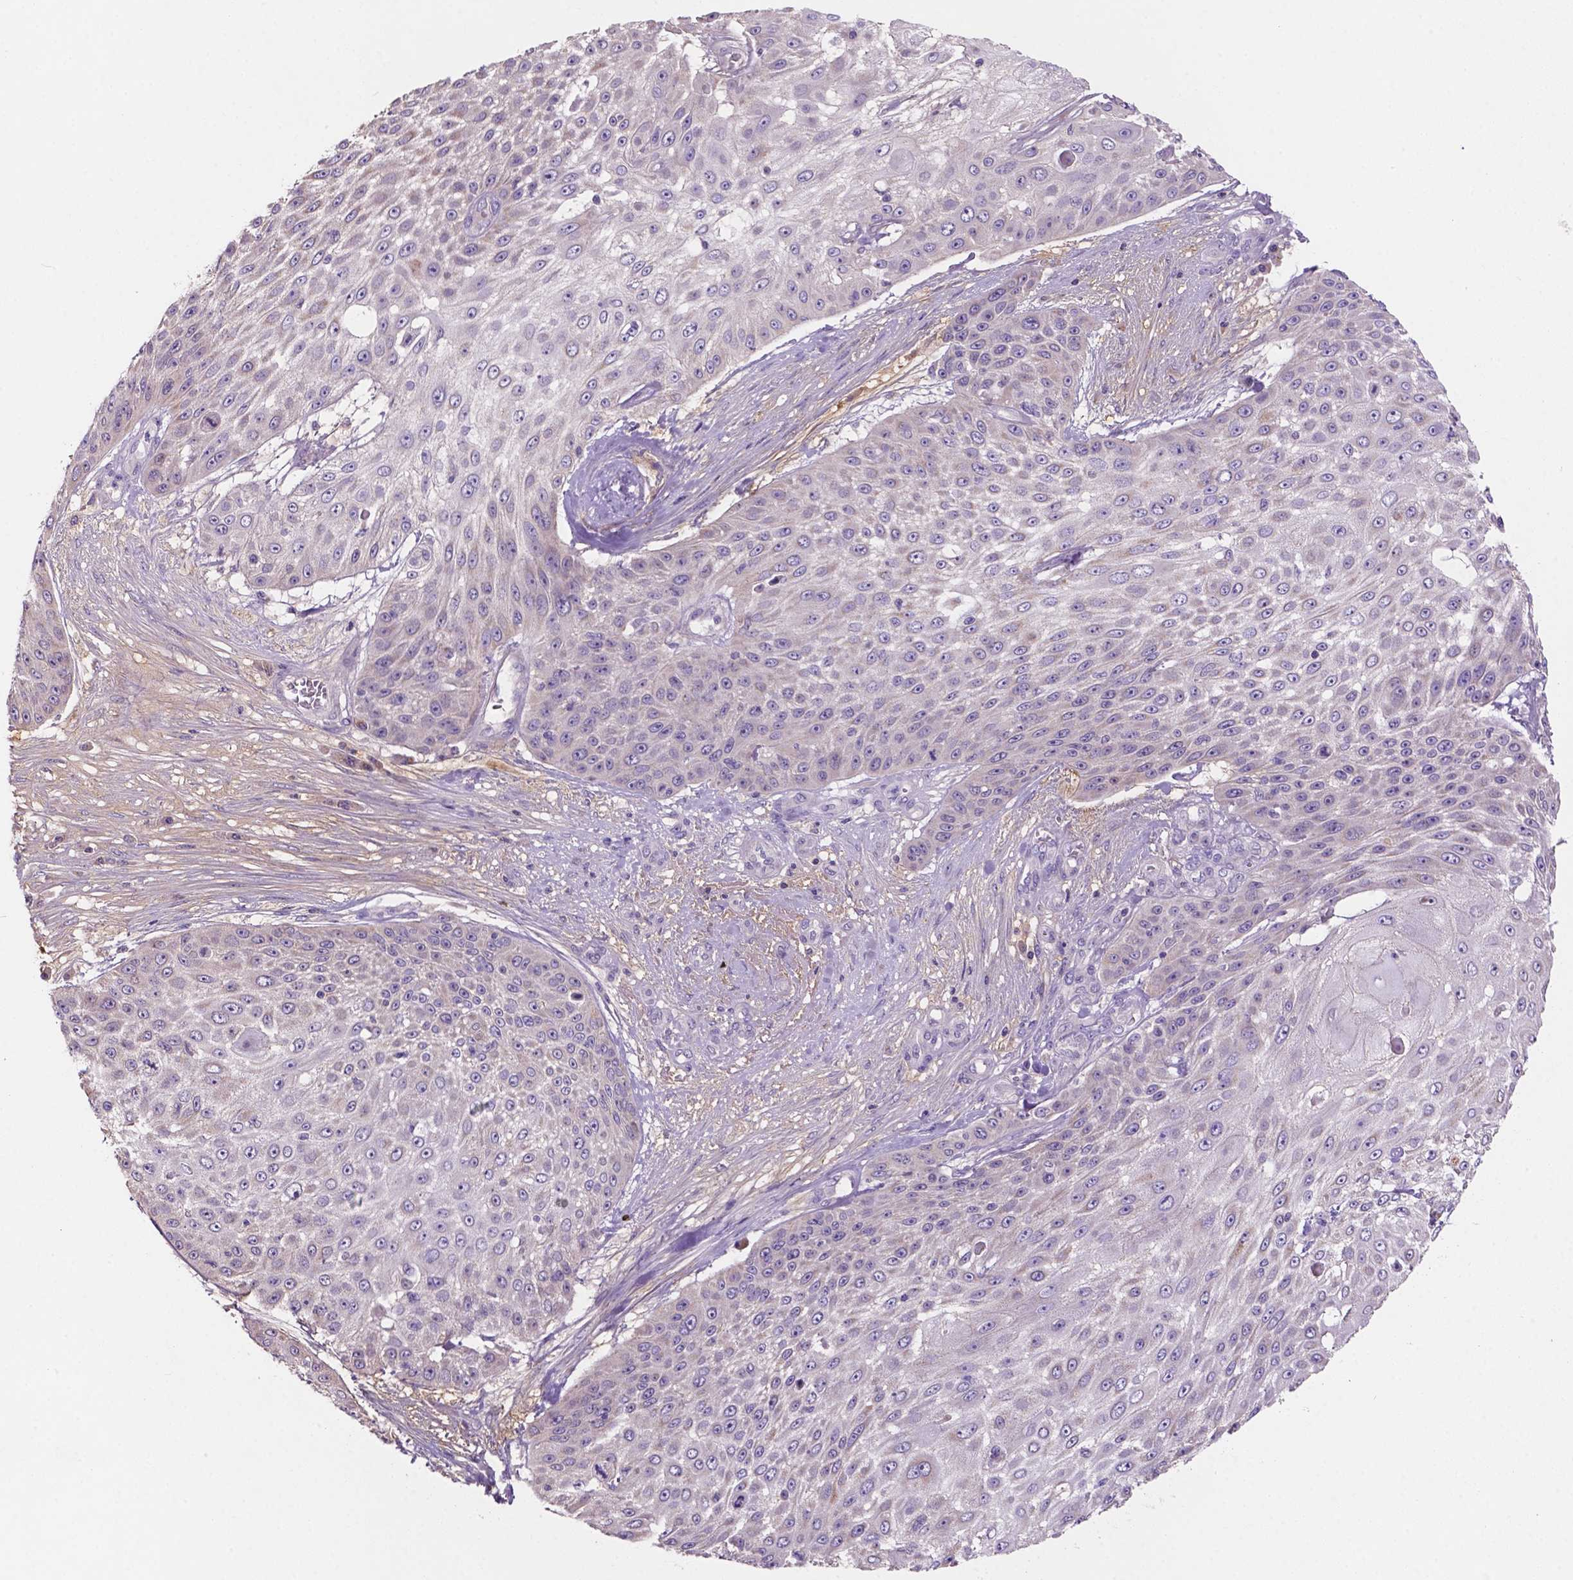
{"staining": {"intensity": "negative", "quantity": "none", "location": "none"}, "tissue": "skin cancer", "cell_type": "Tumor cells", "image_type": "cancer", "snomed": [{"axis": "morphology", "description": "Squamous cell carcinoma, NOS"}, {"axis": "topography", "description": "Skin"}], "caption": "Immunohistochemistry (IHC) of human skin cancer (squamous cell carcinoma) demonstrates no positivity in tumor cells.", "gene": "MKRN2OS", "patient": {"sex": "female", "age": 86}}